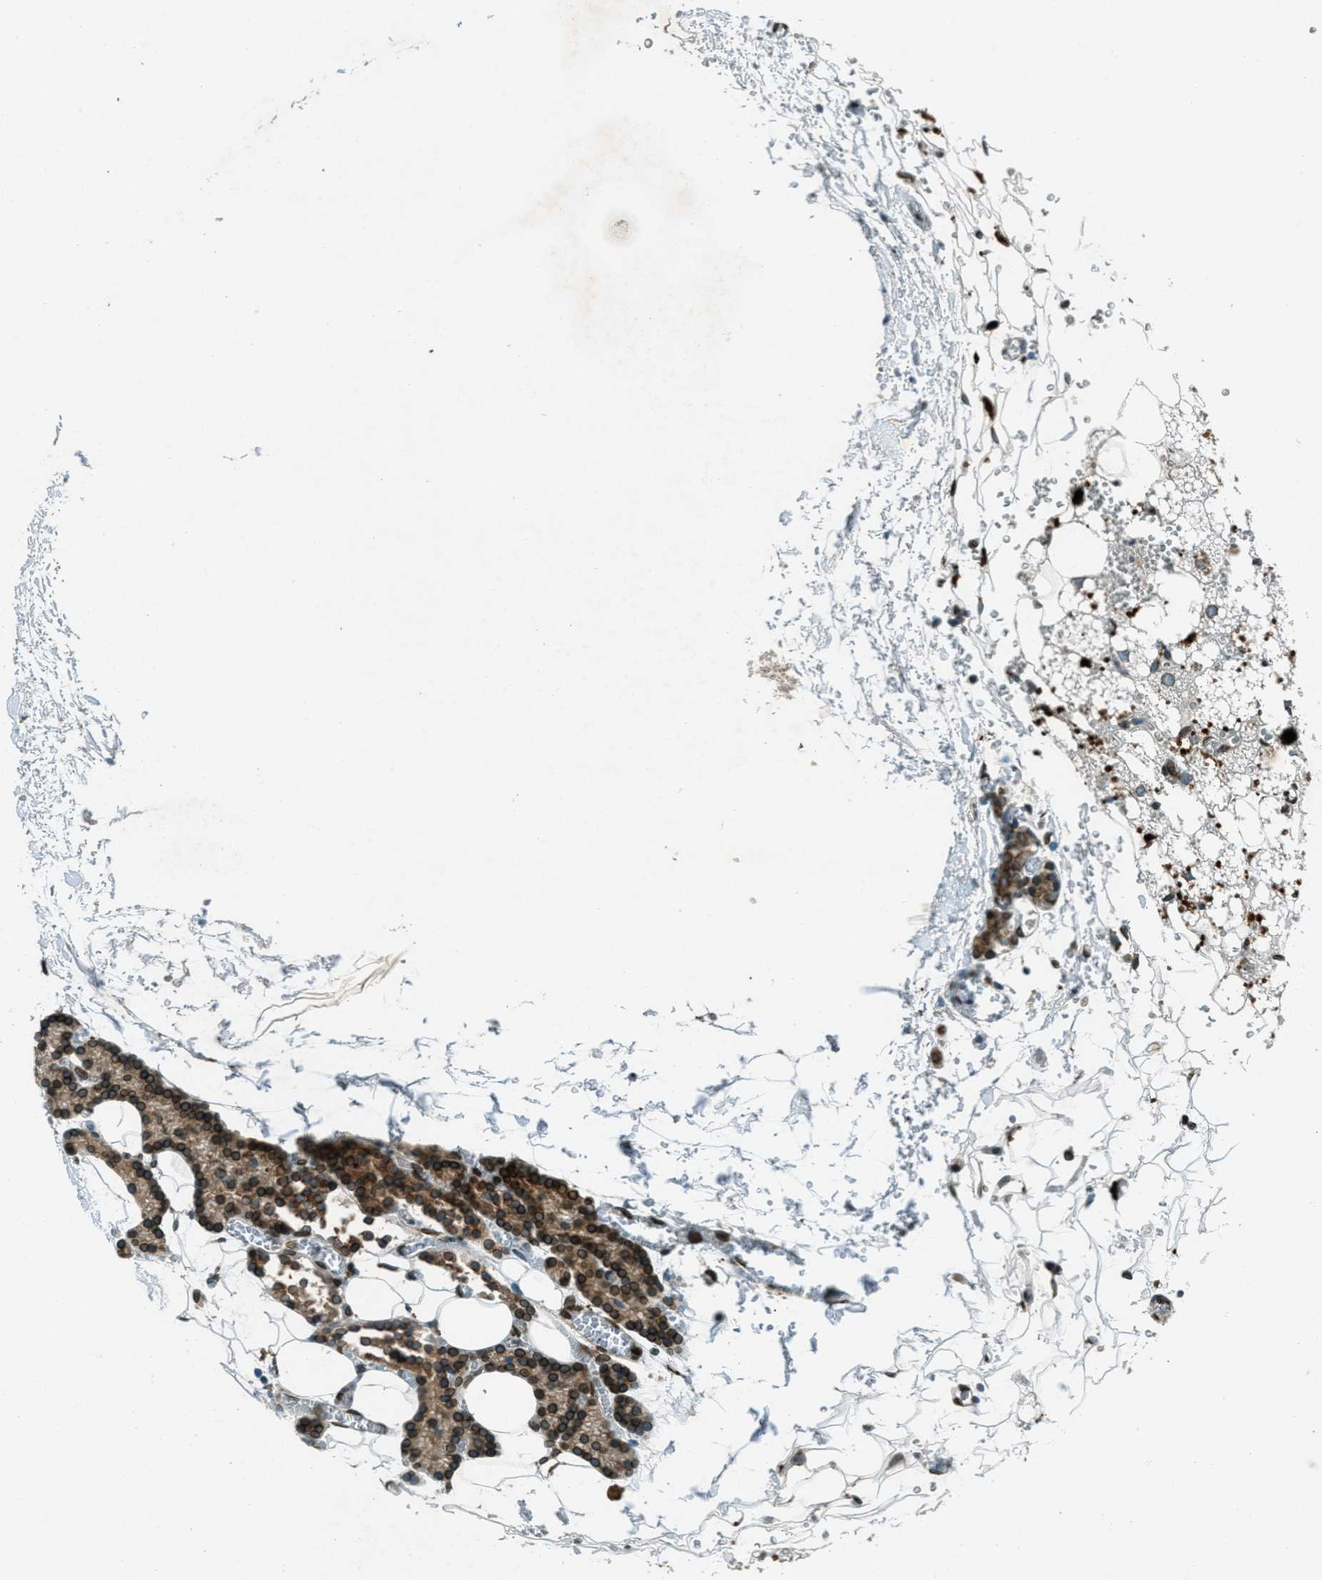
{"staining": {"intensity": "strong", "quantity": ">75%", "location": "cytoplasmic/membranous,nuclear"}, "tissue": "parathyroid gland", "cell_type": "Glandular cells", "image_type": "normal", "snomed": [{"axis": "morphology", "description": "Normal tissue, NOS"}, {"axis": "morphology", "description": "Adenoma, NOS"}, {"axis": "topography", "description": "Parathyroid gland"}], "caption": "A high-resolution micrograph shows immunohistochemistry (IHC) staining of normal parathyroid gland, which displays strong cytoplasmic/membranous,nuclear staining in approximately >75% of glandular cells. (DAB = brown stain, brightfield microscopy at high magnification).", "gene": "LEMD2", "patient": {"sex": "female", "age": 58}}